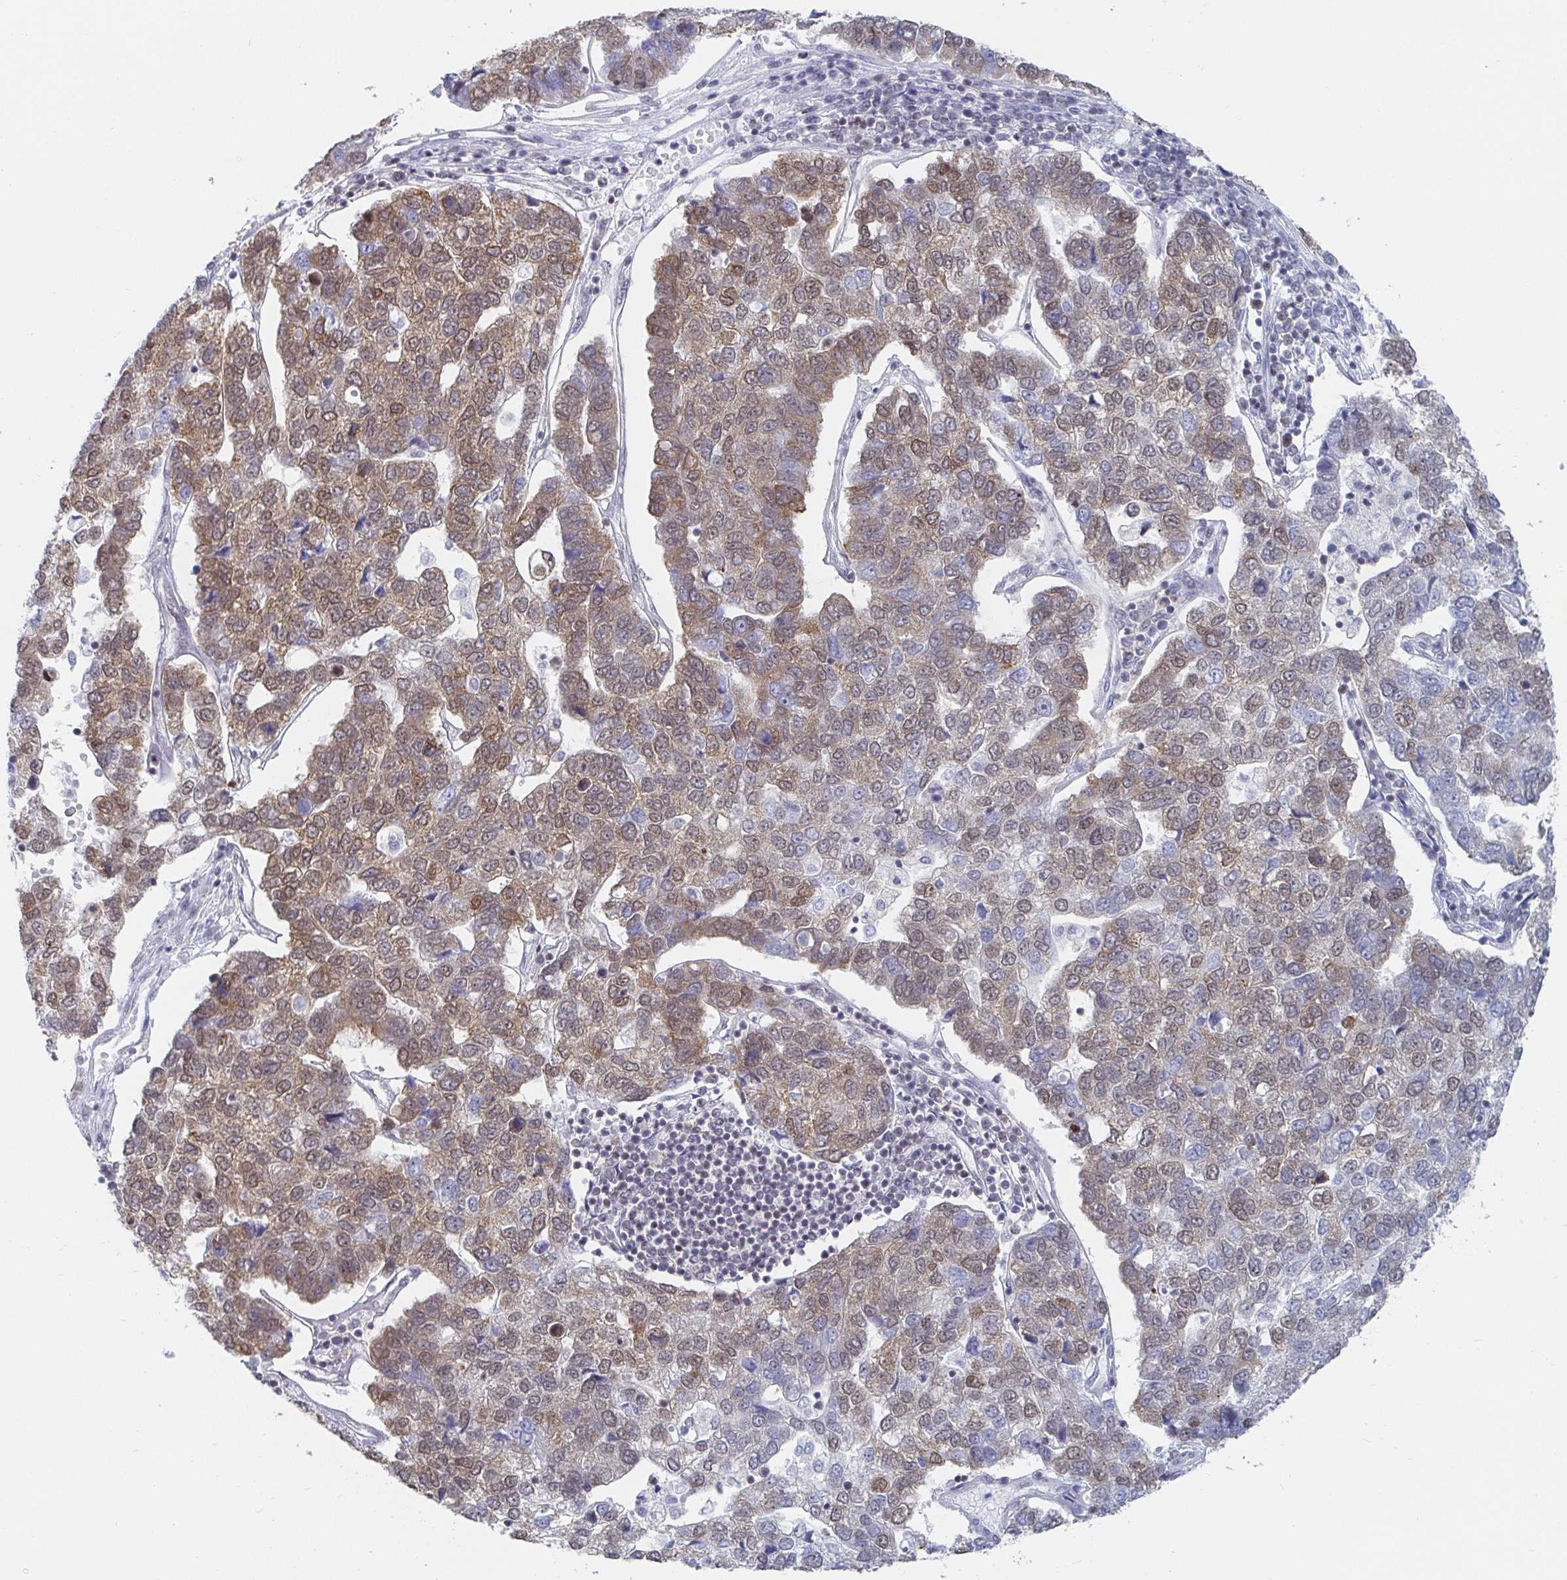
{"staining": {"intensity": "moderate", "quantity": "25%-75%", "location": "nuclear"}, "tissue": "pancreatic cancer", "cell_type": "Tumor cells", "image_type": "cancer", "snomed": [{"axis": "morphology", "description": "Adenocarcinoma, NOS"}, {"axis": "topography", "description": "Pancreas"}], "caption": "IHC staining of pancreatic cancer, which demonstrates medium levels of moderate nuclear staining in about 25%-75% of tumor cells indicating moderate nuclear protein positivity. The staining was performed using DAB (brown) for protein detection and nuclei were counterstained in hematoxylin (blue).", "gene": "EWSR1", "patient": {"sex": "female", "age": 61}}